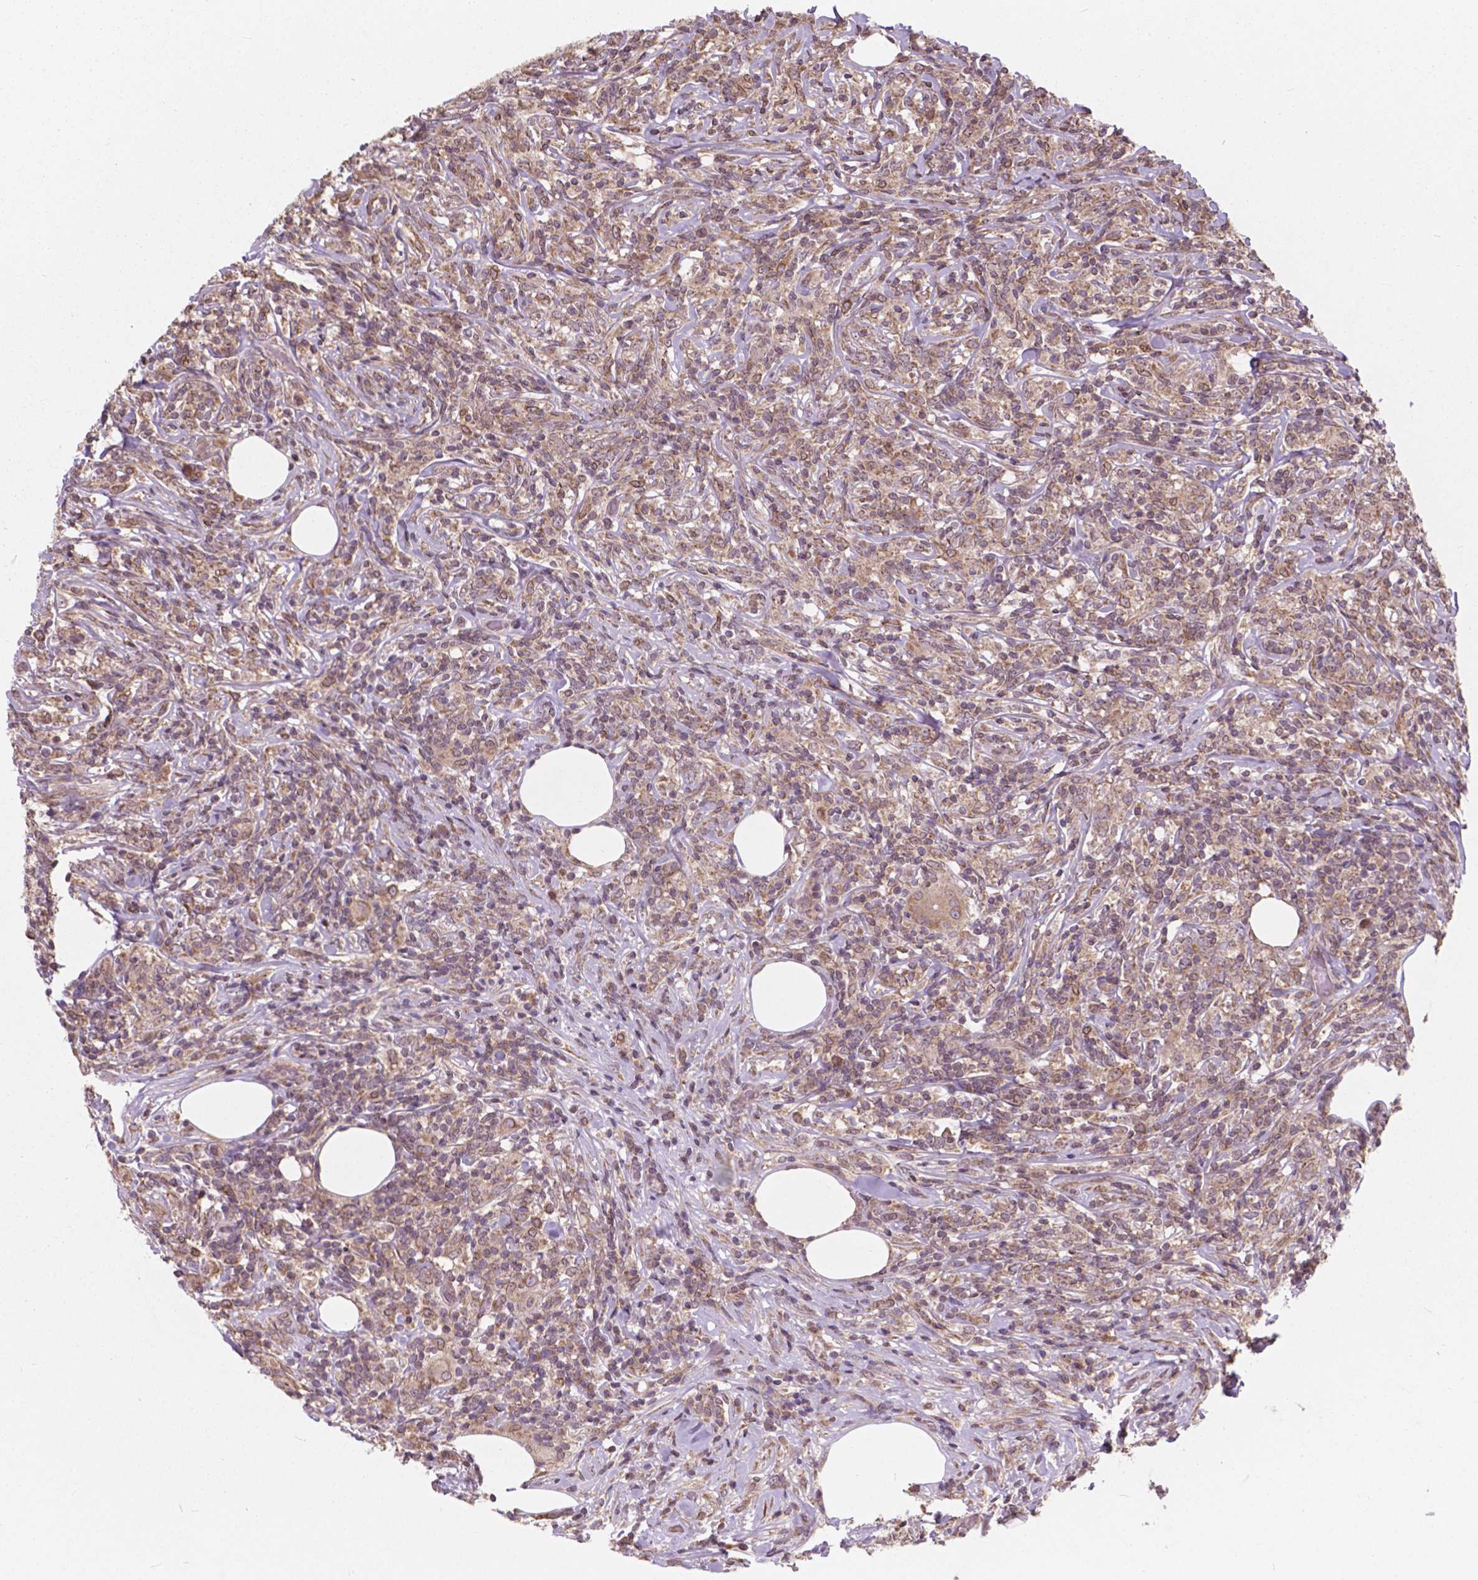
{"staining": {"intensity": "negative", "quantity": "none", "location": "none"}, "tissue": "lymphoma", "cell_type": "Tumor cells", "image_type": "cancer", "snomed": [{"axis": "morphology", "description": "Malignant lymphoma, non-Hodgkin's type, High grade"}, {"axis": "topography", "description": "Lymph node"}], "caption": "Histopathology image shows no protein positivity in tumor cells of lymphoma tissue.", "gene": "MRPL33", "patient": {"sex": "female", "age": 84}}